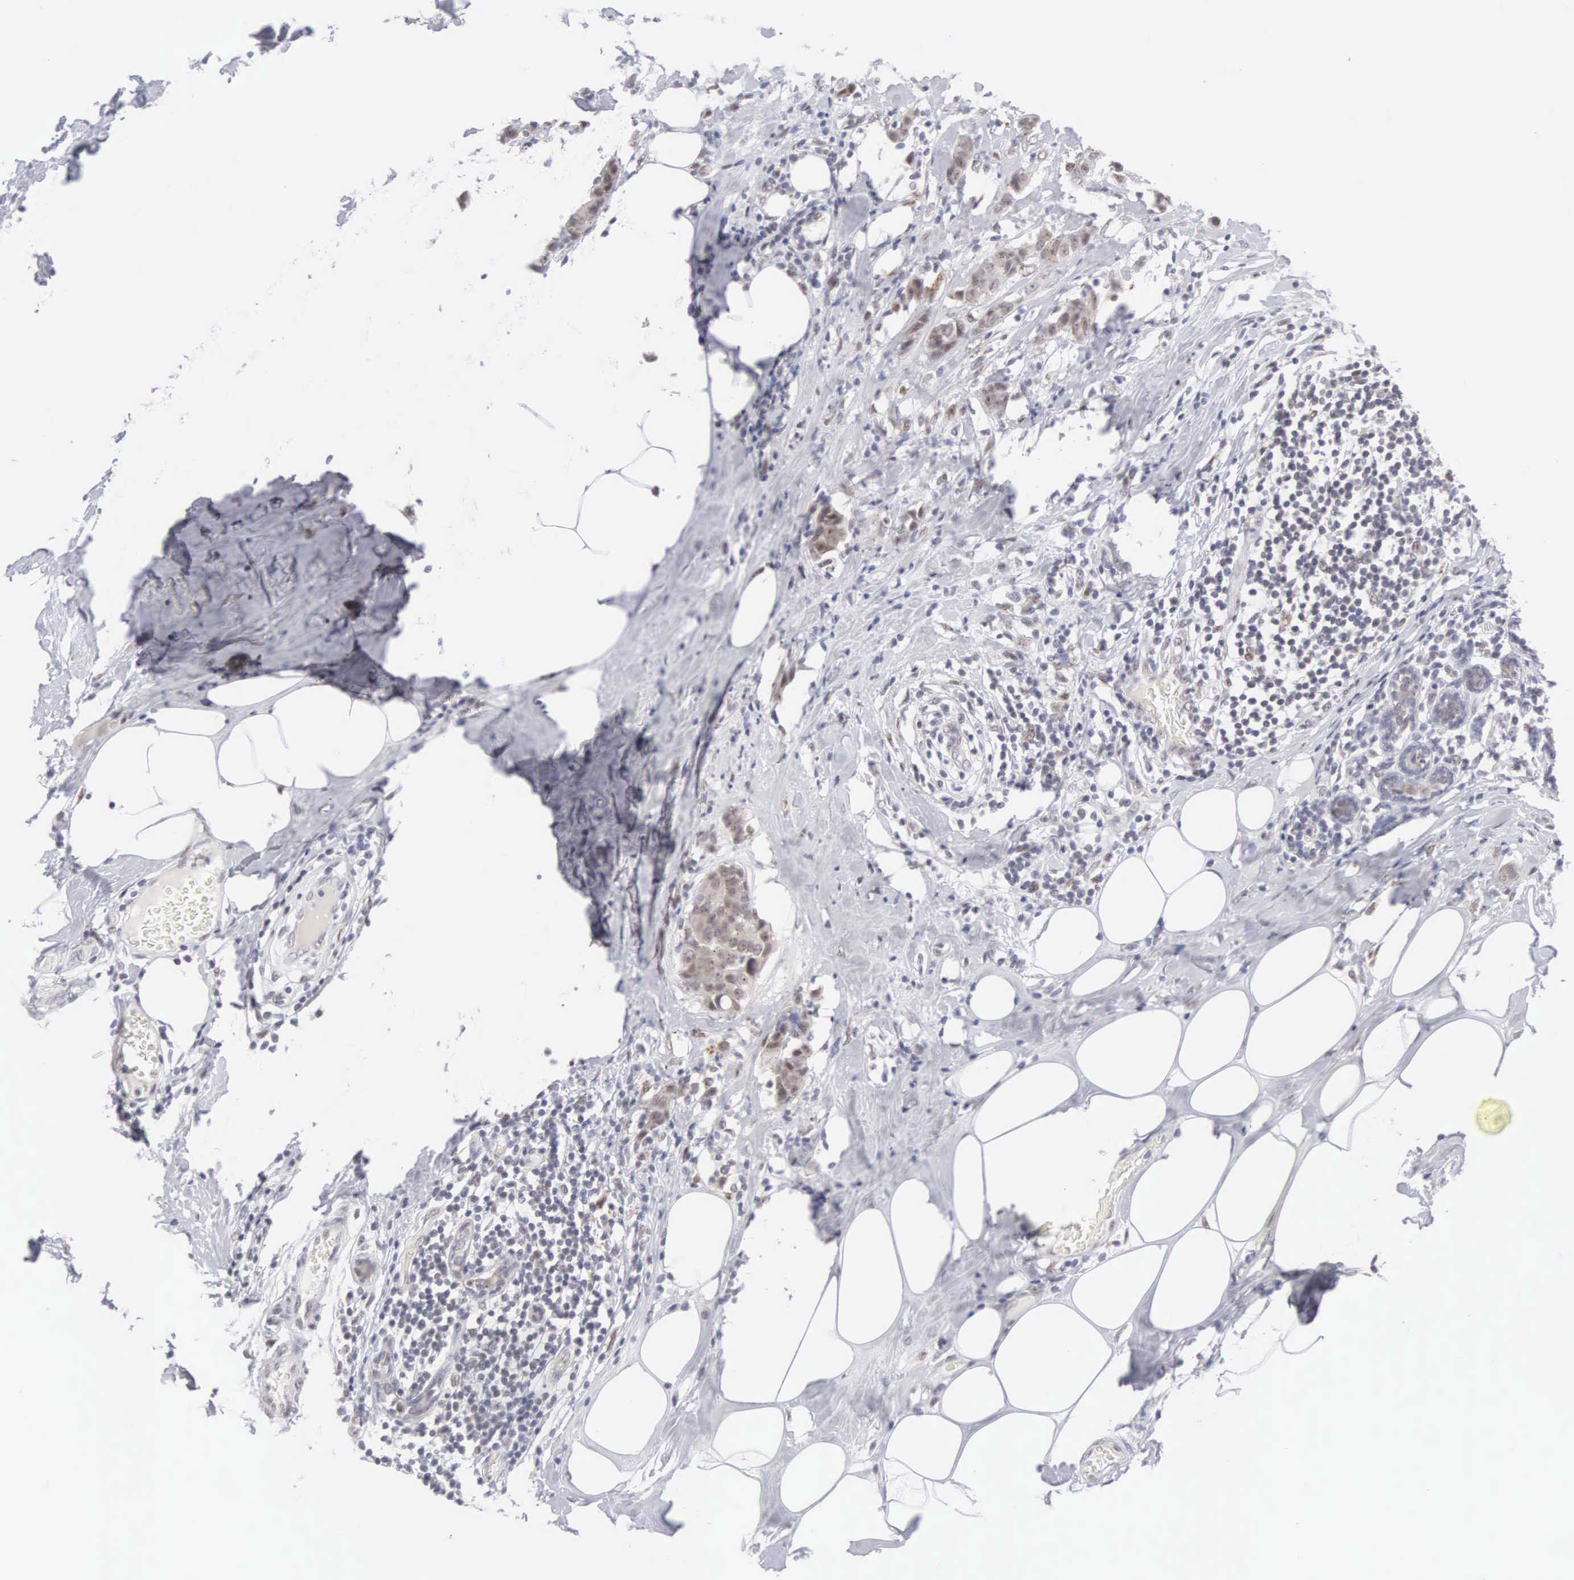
{"staining": {"intensity": "moderate", "quantity": "25%-75%", "location": "cytoplasmic/membranous,nuclear"}, "tissue": "breast cancer", "cell_type": "Tumor cells", "image_type": "cancer", "snomed": [{"axis": "morphology", "description": "Duct carcinoma"}, {"axis": "topography", "description": "Breast"}], "caption": "IHC staining of breast cancer, which demonstrates medium levels of moderate cytoplasmic/membranous and nuclear expression in about 25%-75% of tumor cells indicating moderate cytoplasmic/membranous and nuclear protein expression. The staining was performed using DAB (3,3'-diaminobenzidine) (brown) for protein detection and nuclei were counterstained in hematoxylin (blue).", "gene": "MNAT1", "patient": {"sex": "female", "age": 45}}